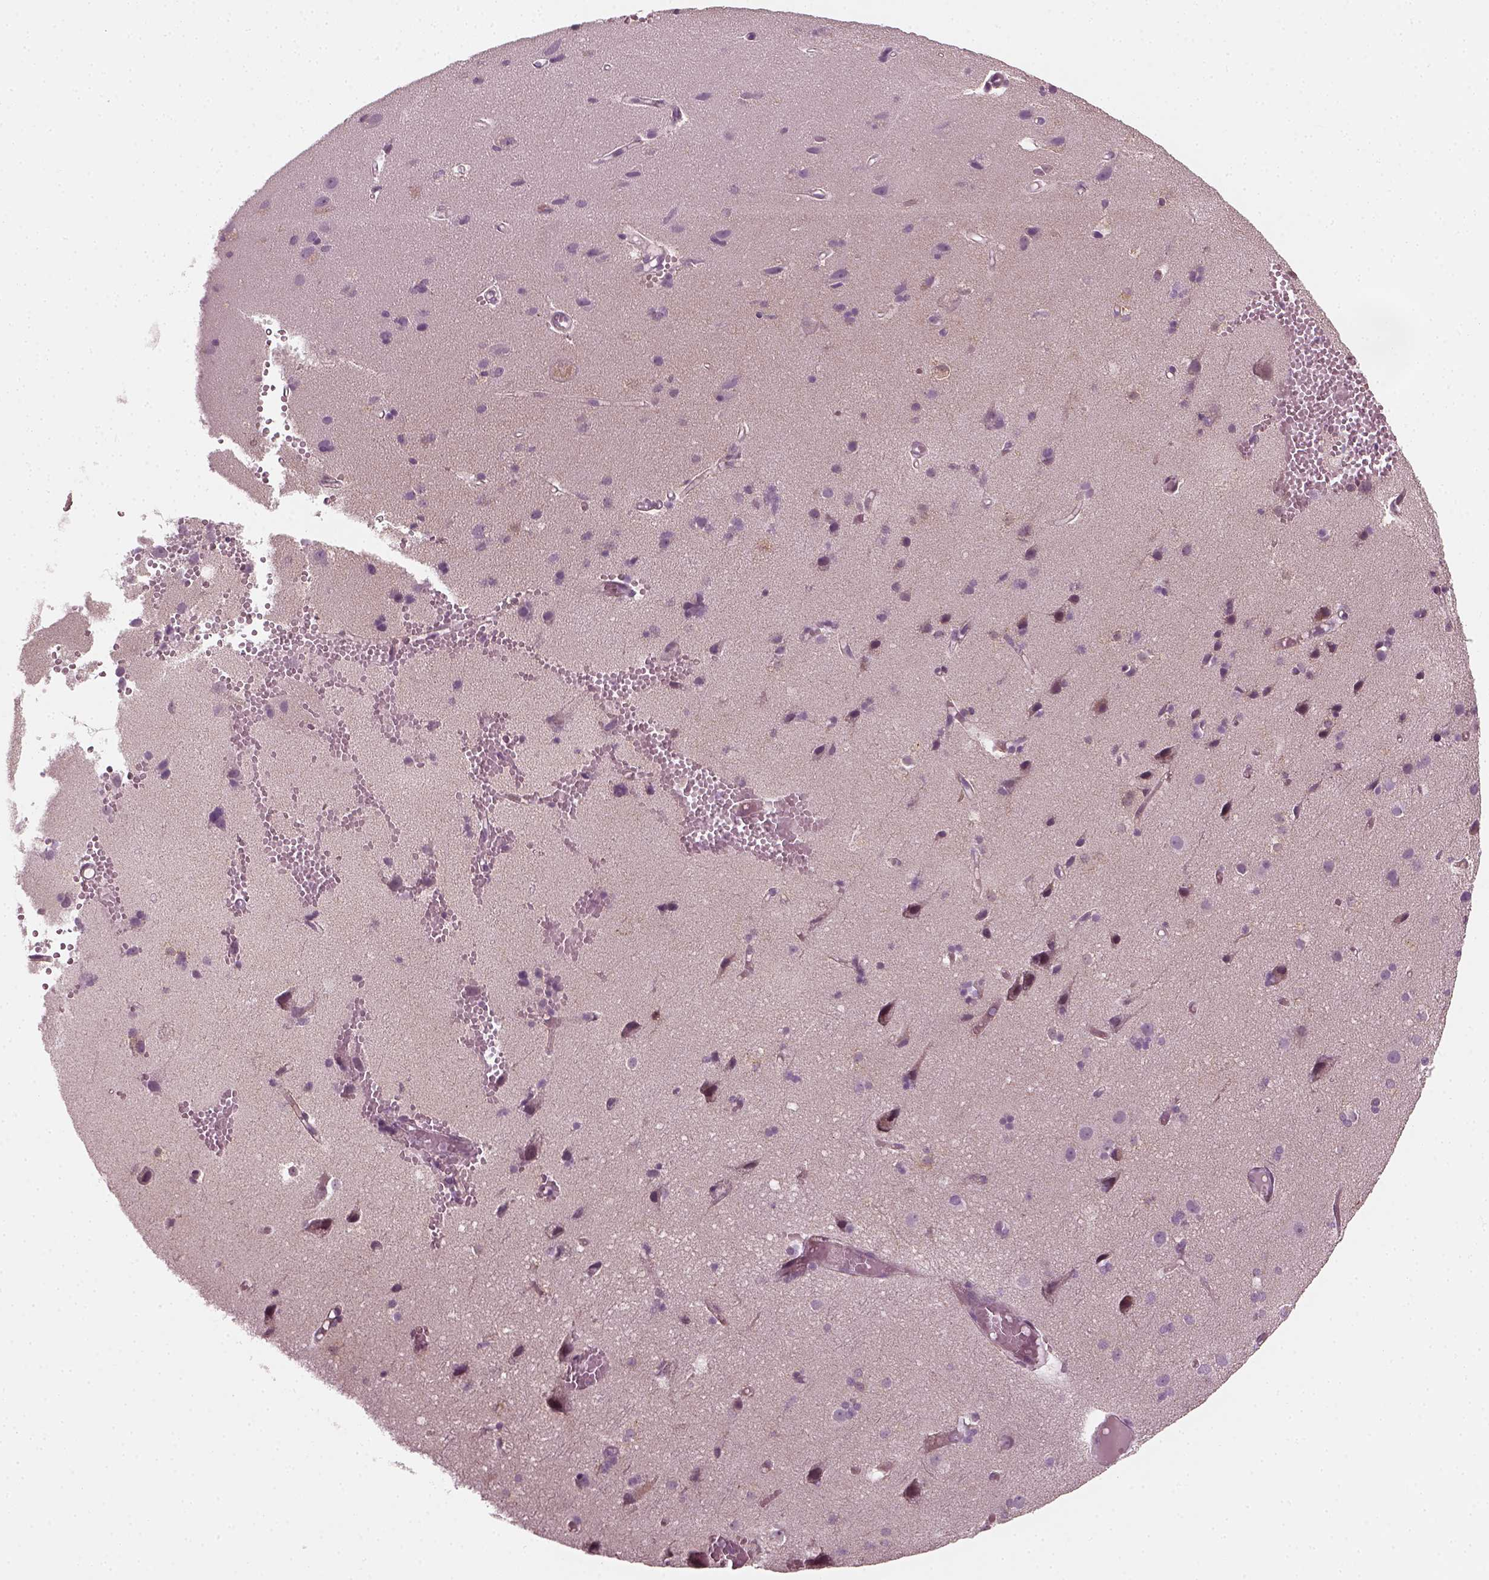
{"staining": {"intensity": "negative", "quantity": "none", "location": "none"}, "tissue": "cerebral cortex", "cell_type": "Endothelial cells", "image_type": "normal", "snomed": [{"axis": "morphology", "description": "Normal tissue, NOS"}, {"axis": "morphology", "description": "Glioma, malignant, High grade"}, {"axis": "topography", "description": "Cerebral cortex"}], "caption": "Cerebral cortex was stained to show a protein in brown. There is no significant positivity in endothelial cells.", "gene": "MLIP", "patient": {"sex": "male", "age": 71}}